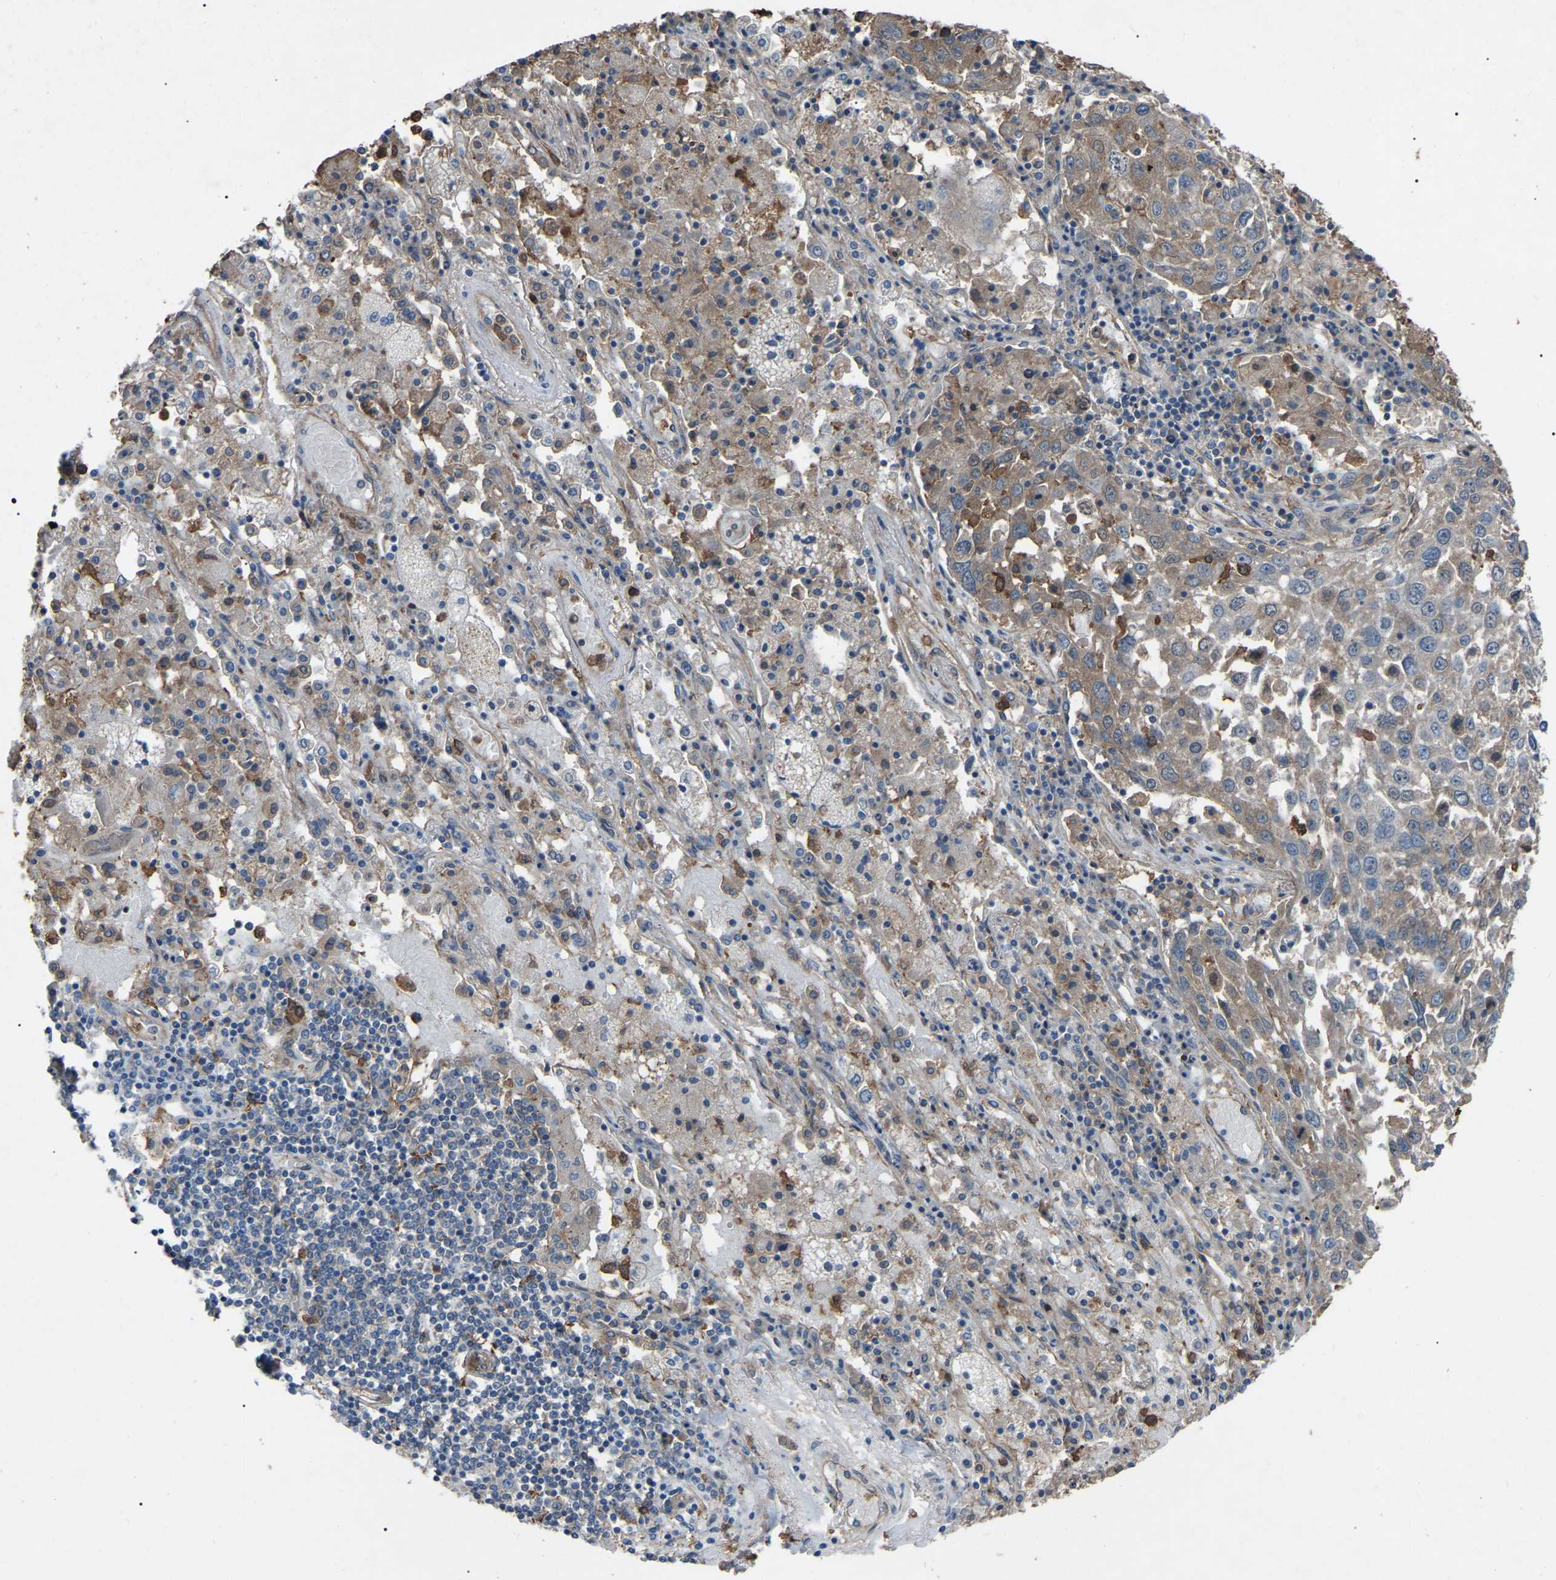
{"staining": {"intensity": "moderate", "quantity": ">75%", "location": "cytoplasmic/membranous"}, "tissue": "lung cancer", "cell_type": "Tumor cells", "image_type": "cancer", "snomed": [{"axis": "morphology", "description": "Squamous cell carcinoma, NOS"}, {"axis": "topography", "description": "Lung"}], "caption": "Immunohistochemistry staining of squamous cell carcinoma (lung), which demonstrates medium levels of moderate cytoplasmic/membranous positivity in about >75% of tumor cells indicating moderate cytoplasmic/membranous protein staining. The staining was performed using DAB (brown) for protein detection and nuclei were counterstained in hematoxylin (blue).", "gene": "AIMP1", "patient": {"sex": "male", "age": 65}}